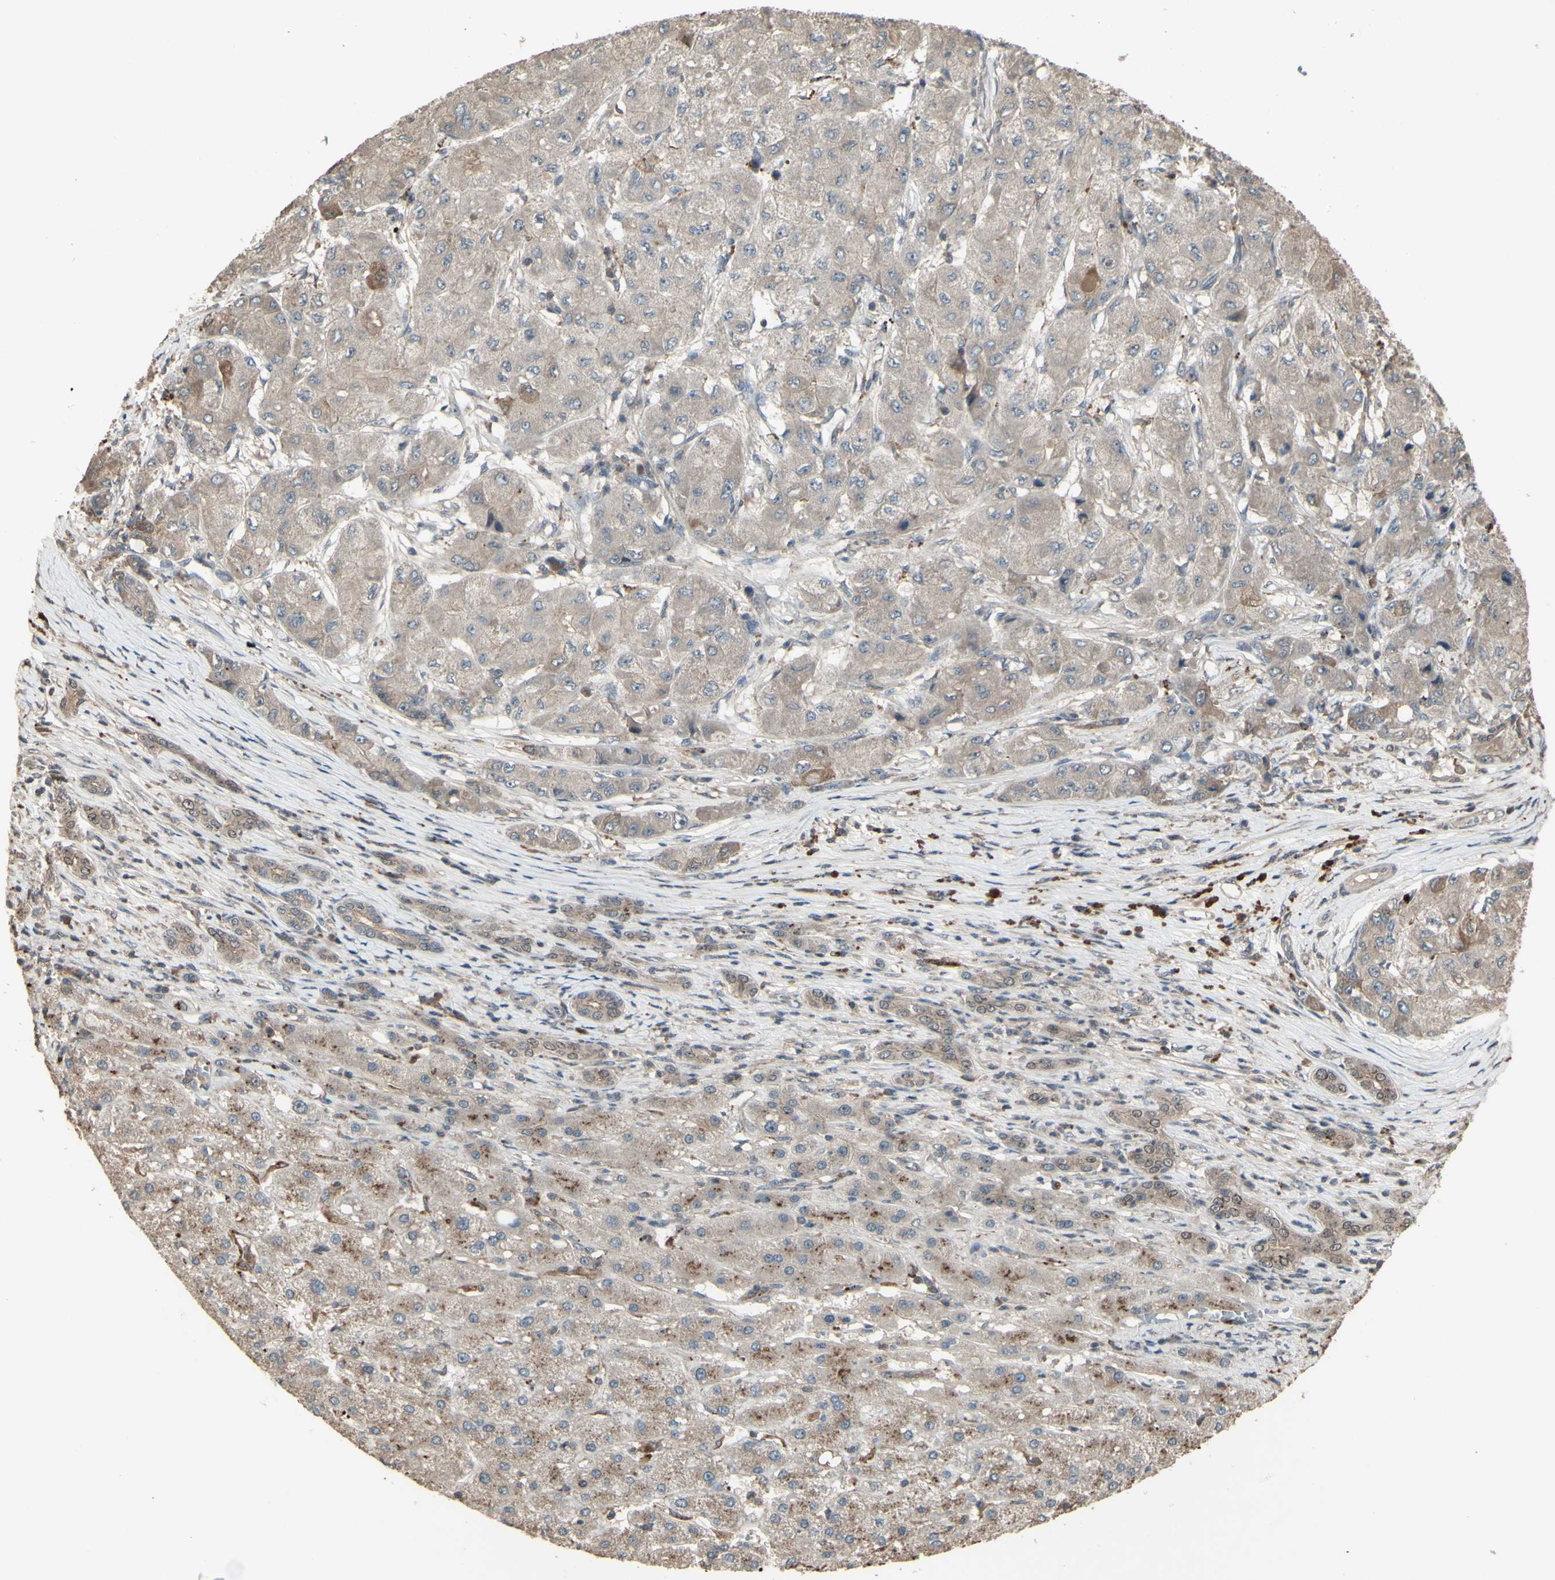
{"staining": {"intensity": "weak", "quantity": ">75%", "location": "cytoplasmic/membranous"}, "tissue": "liver cancer", "cell_type": "Tumor cells", "image_type": "cancer", "snomed": [{"axis": "morphology", "description": "Carcinoma, Hepatocellular, NOS"}, {"axis": "topography", "description": "Liver"}], "caption": "Liver cancer (hepatocellular carcinoma) was stained to show a protein in brown. There is low levels of weak cytoplasmic/membranous positivity in about >75% of tumor cells.", "gene": "GNAS", "patient": {"sex": "male", "age": 80}}